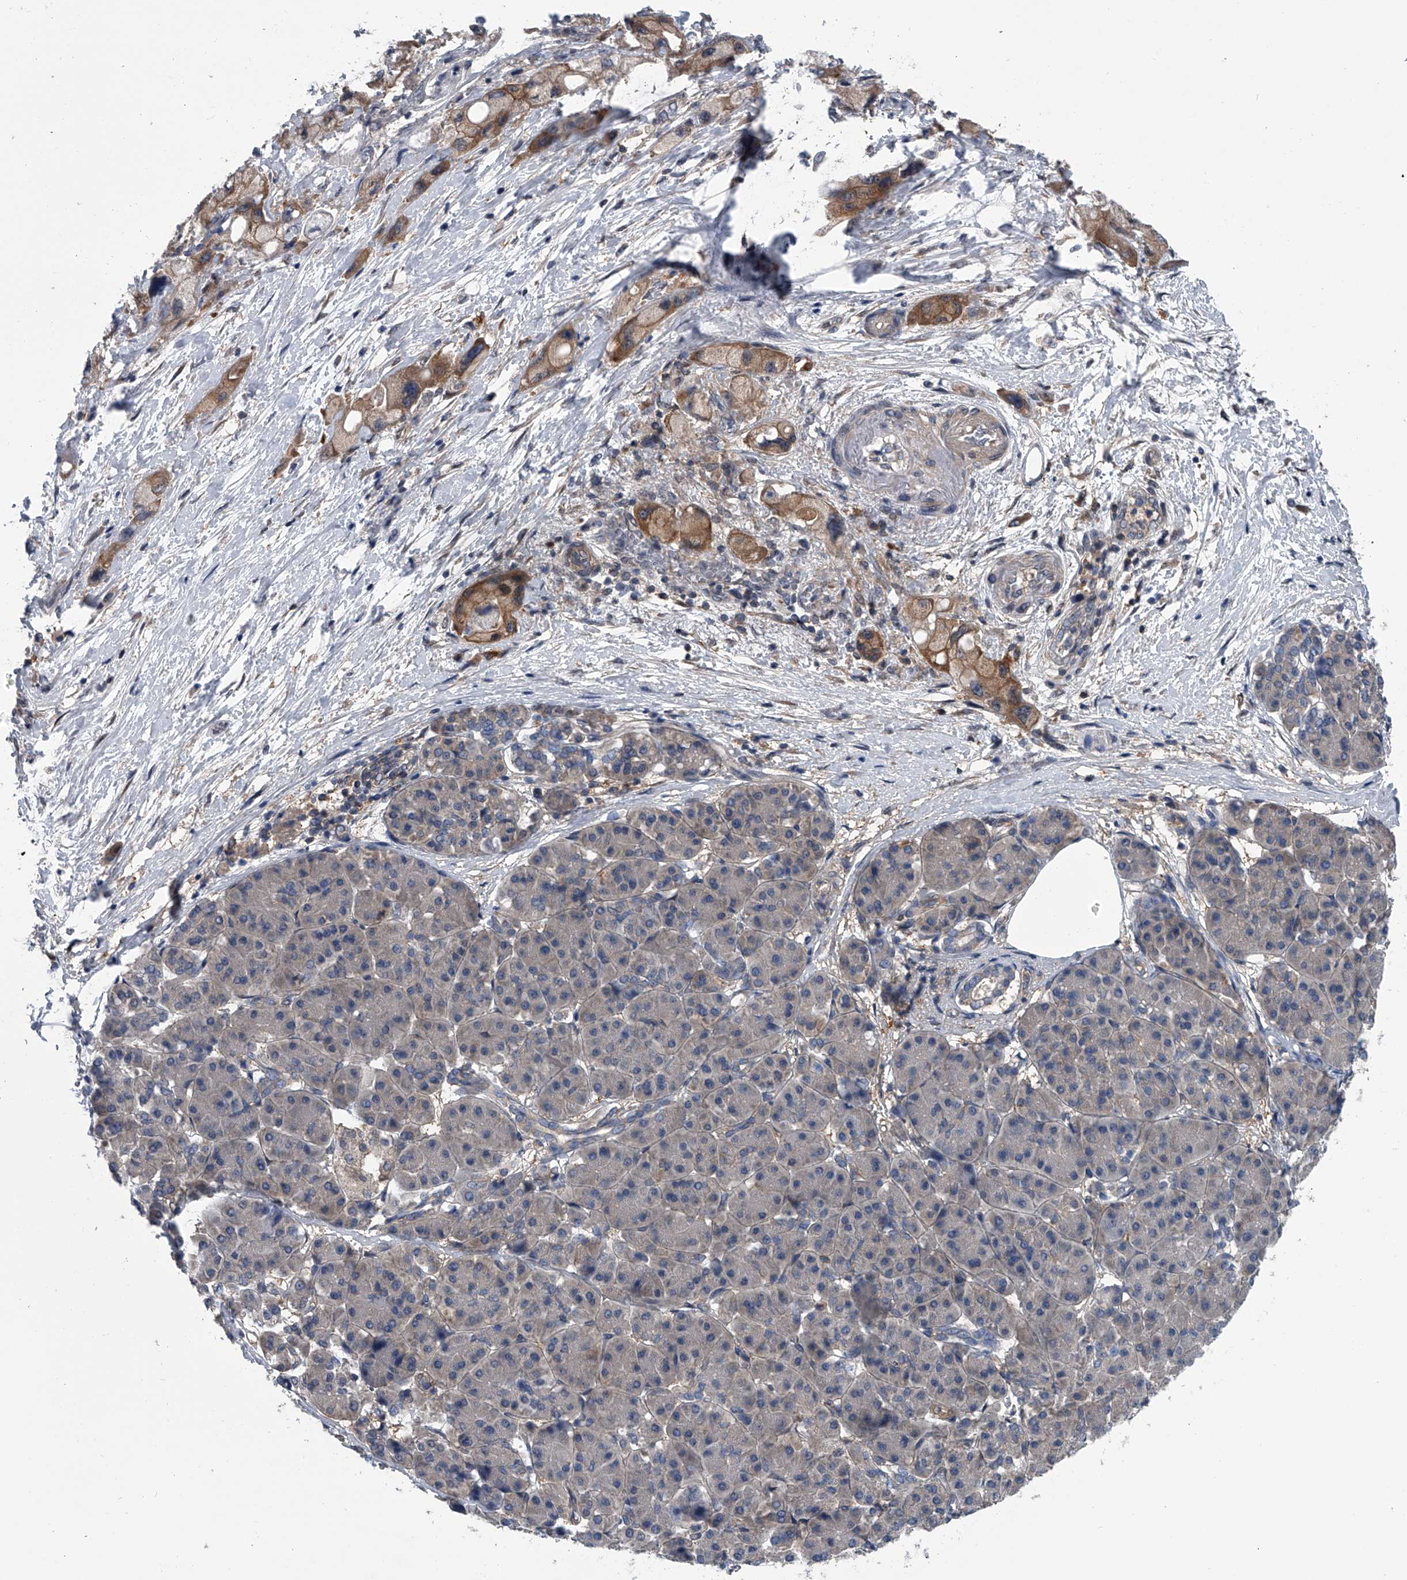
{"staining": {"intensity": "moderate", "quantity": ">75%", "location": "cytoplasmic/membranous"}, "tissue": "pancreatic cancer", "cell_type": "Tumor cells", "image_type": "cancer", "snomed": [{"axis": "morphology", "description": "Normal tissue, NOS"}, {"axis": "morphology", "description": "Adenocarcinoma, NOS"}, {"axis": "topography", "description": "Pancreas"}], "caption": "High-power microscopy captured an IHC image of pancreatic adenocarcinoma, revealing moderate cytoplasmic/membranous positivity in about >75% of tumor cells.", "gene": "PPP2R5D", "patient": {"sex": "female", "age": 68}}